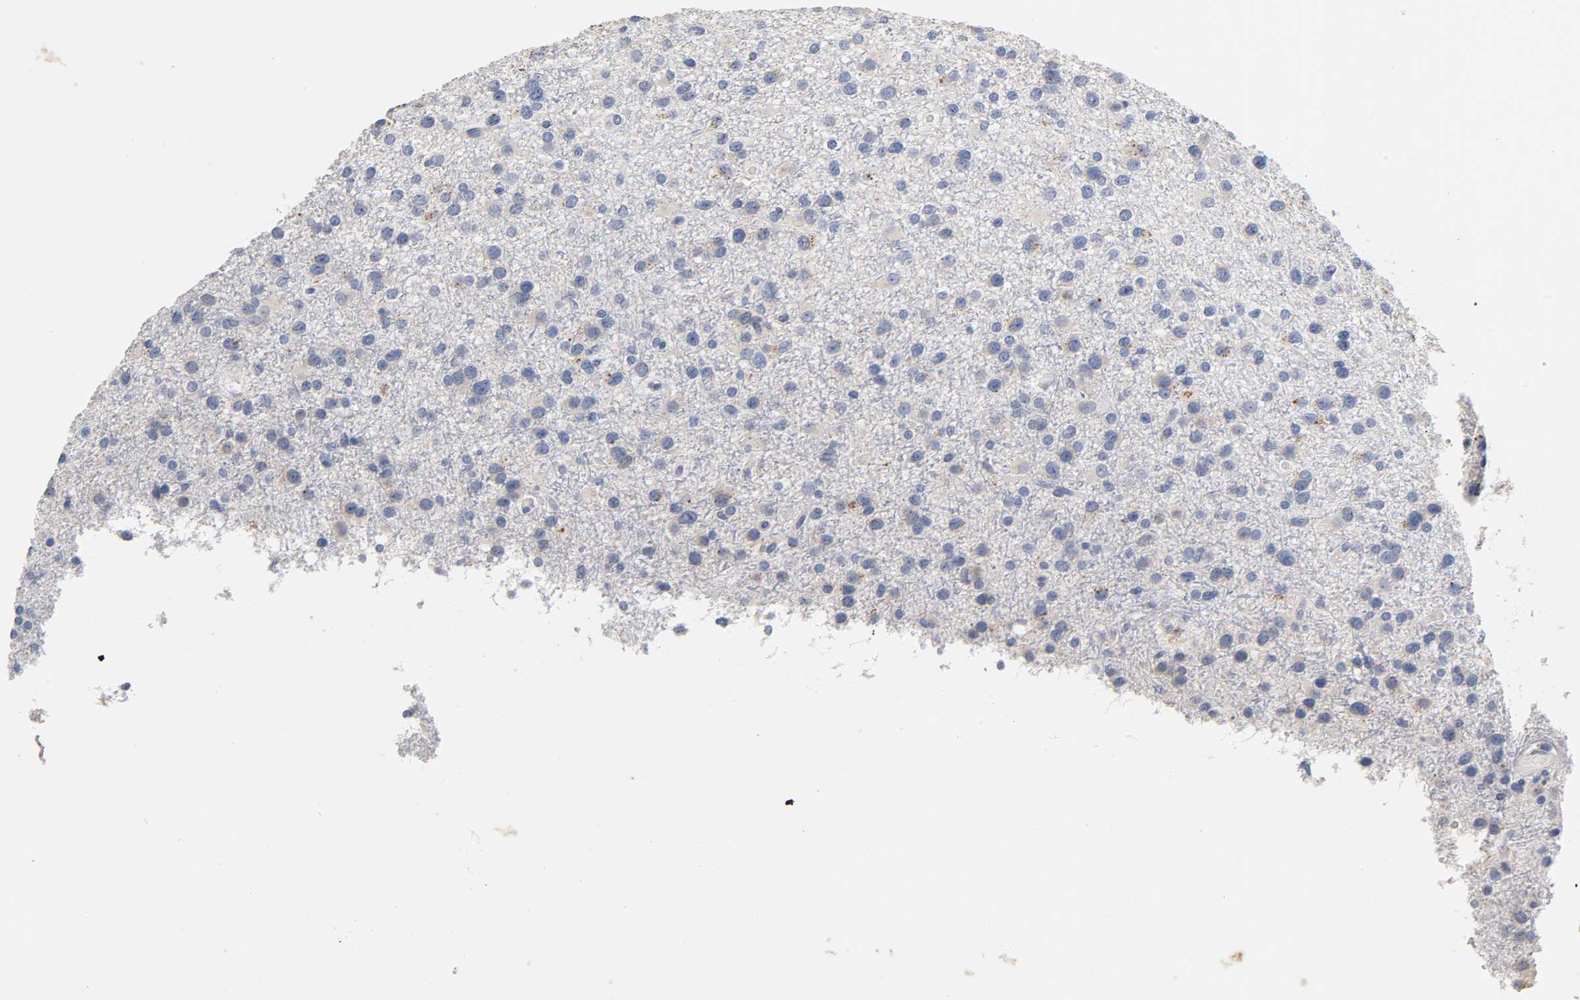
{"staining": {"intensity": "weak", "quantity": "<25%", "location": "cytoplasmic/membranous"}, "tissue": "glioma", "cell_type": "Tumor cells", "image_type": "cancer", "snomed": [{"axis": "morphology", "description": "Glioma, malignant, Low grade"}, {"axis": "topography", "description": "Brain"}], "caption": "Immunohistochemistry of human glioma reveals no expression in tumor cells.", "gene": "SEMA5A", "patient": {"sex": "male", "age": 42}}